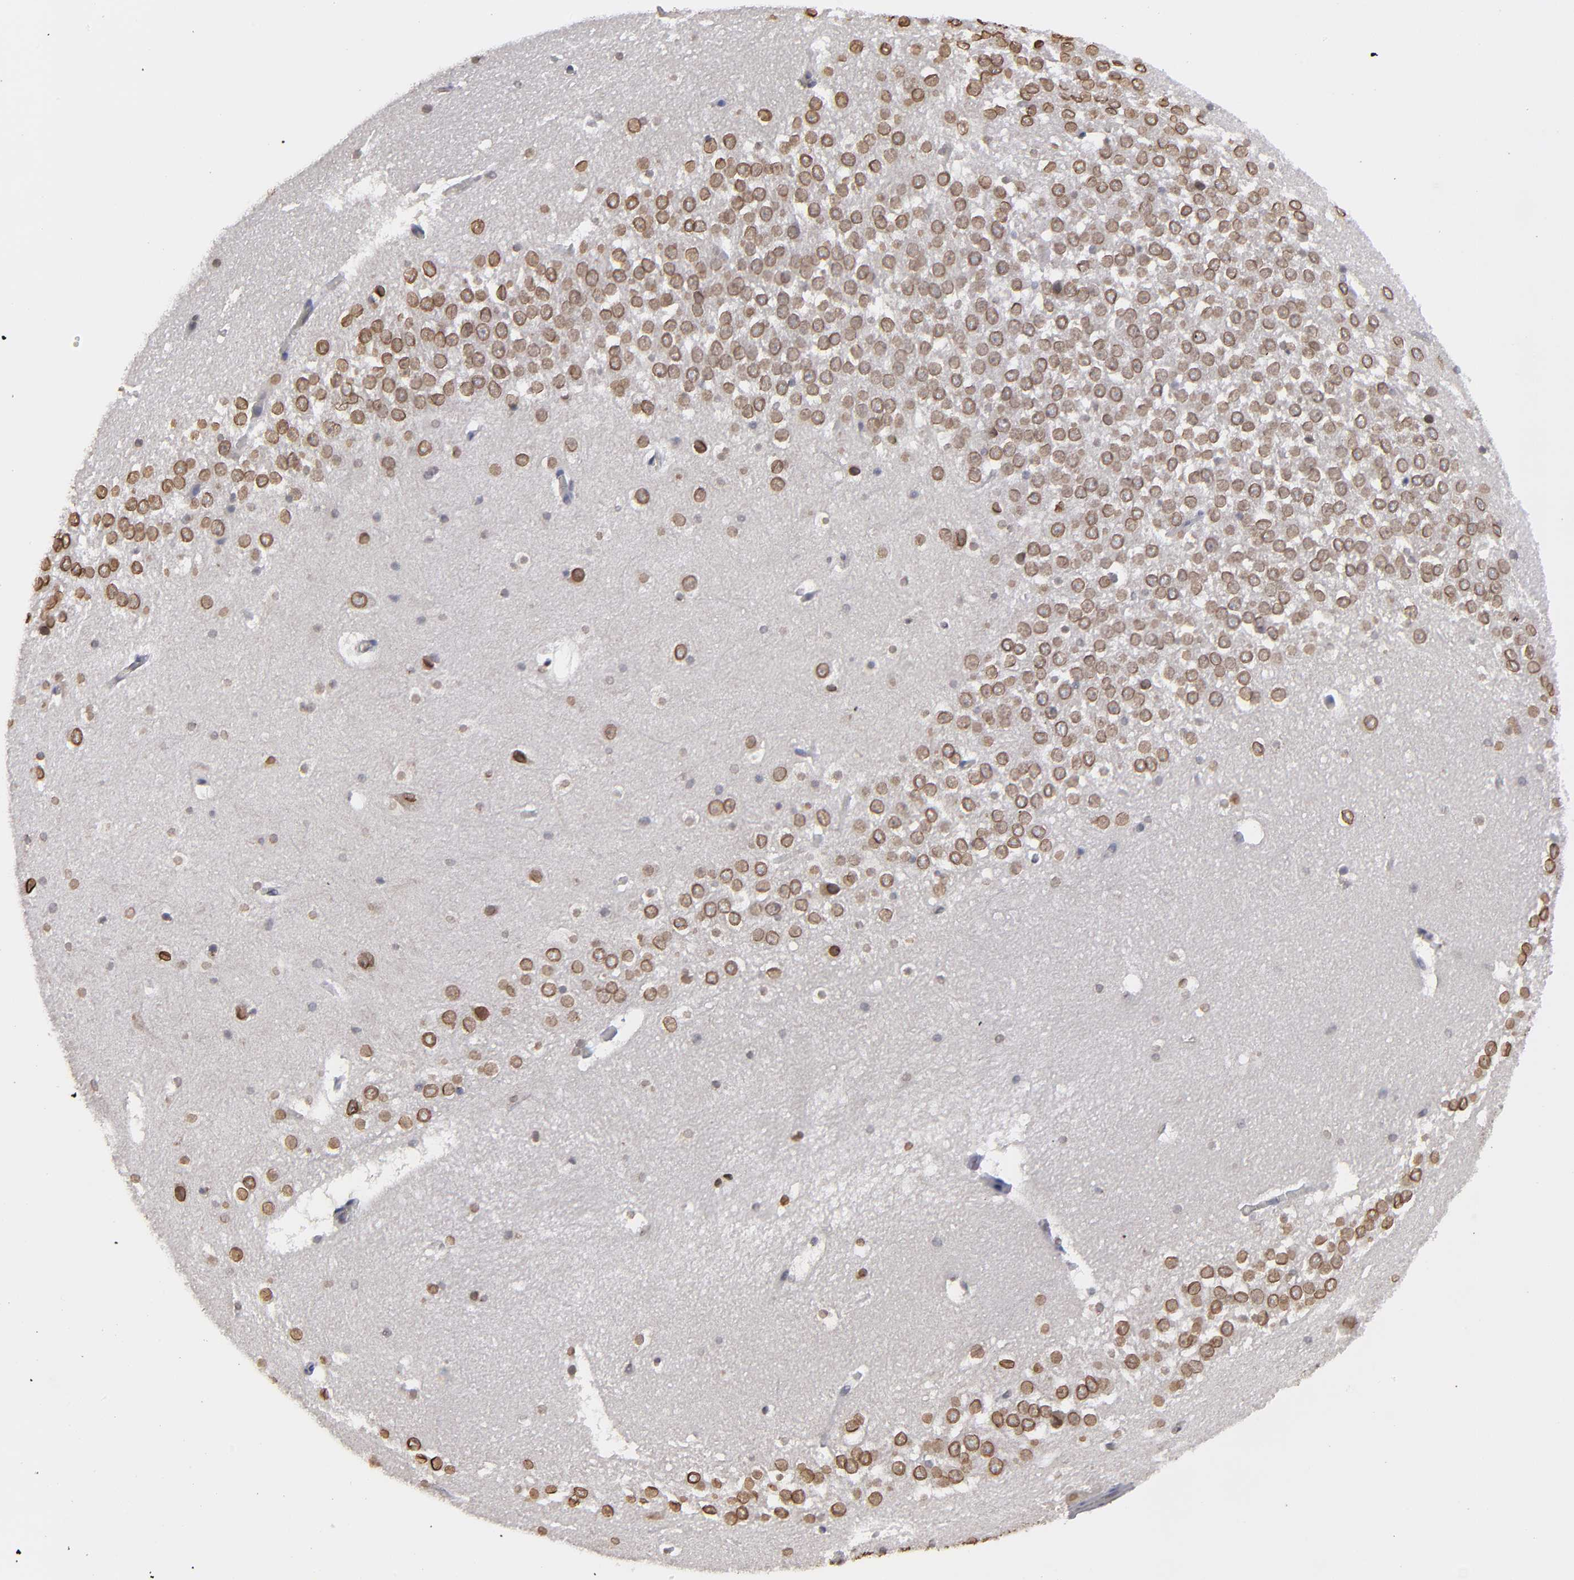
{"staining": {"intensity": "weak", "quantity": "25%-75%", "location": "cytoplasmic/membranous,nuclear"}, "tissue": "hippocampus", "cell_type": "Glial cells", "image_type": "normal", "snomed": [{"axis": "morphology", "description": "Normal tissue, NOS"}, {"axis": "topography", "description": "Hippocampus"}], "caption": "Glial cells reveal weak cytoplasmic/membranous,nuclear expression in approximately 25%-75% of cells in benign hippocampus. The staining is performed using DAB (3,3'-diaminobenzidine) brown chromogen to label protein expression. The nuclei are counter-stained blue using hematoxylin.", "gene": "CEP97", "patient": {"sex": "male", "age": 45}}